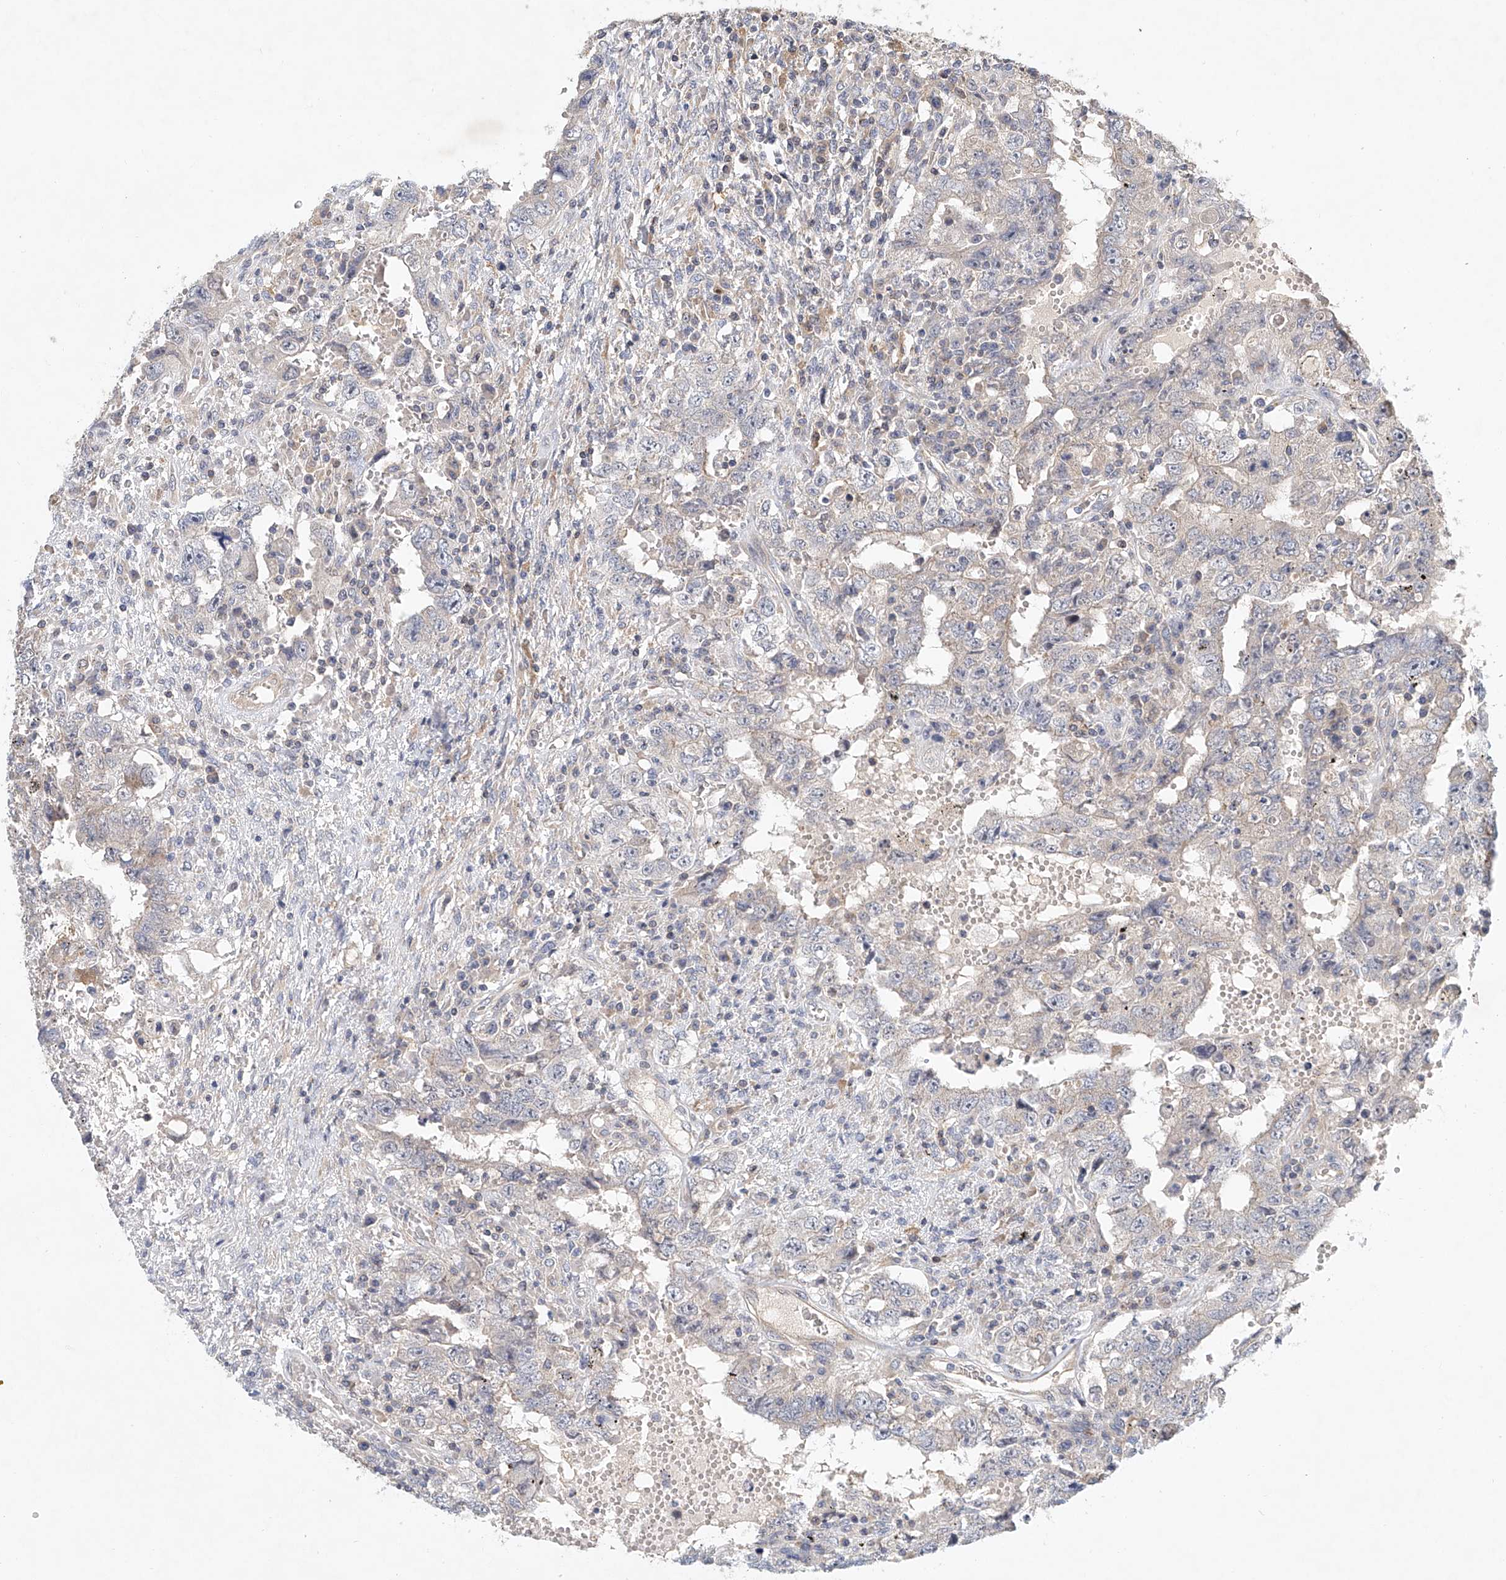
{"staining": {"intensity": "negative", "quantity": "none", "location": "none"}, "tissue": "testis cancer", "cell_type": "Tumor cells", "image_type": "cancer", "snomed": [{"axis": "morphology", "description": "Carcinoma, Embryonal, NOS"}, {"axis": "topography", "description": "Testis"}], "caption": "Testis embryonal carcinoma stained for a protein using immunohistochemistry (IHC) displays no positivity tumor cells.", "gene": "CARMIL1", "patient": {"sex": "male", "age": 26}}